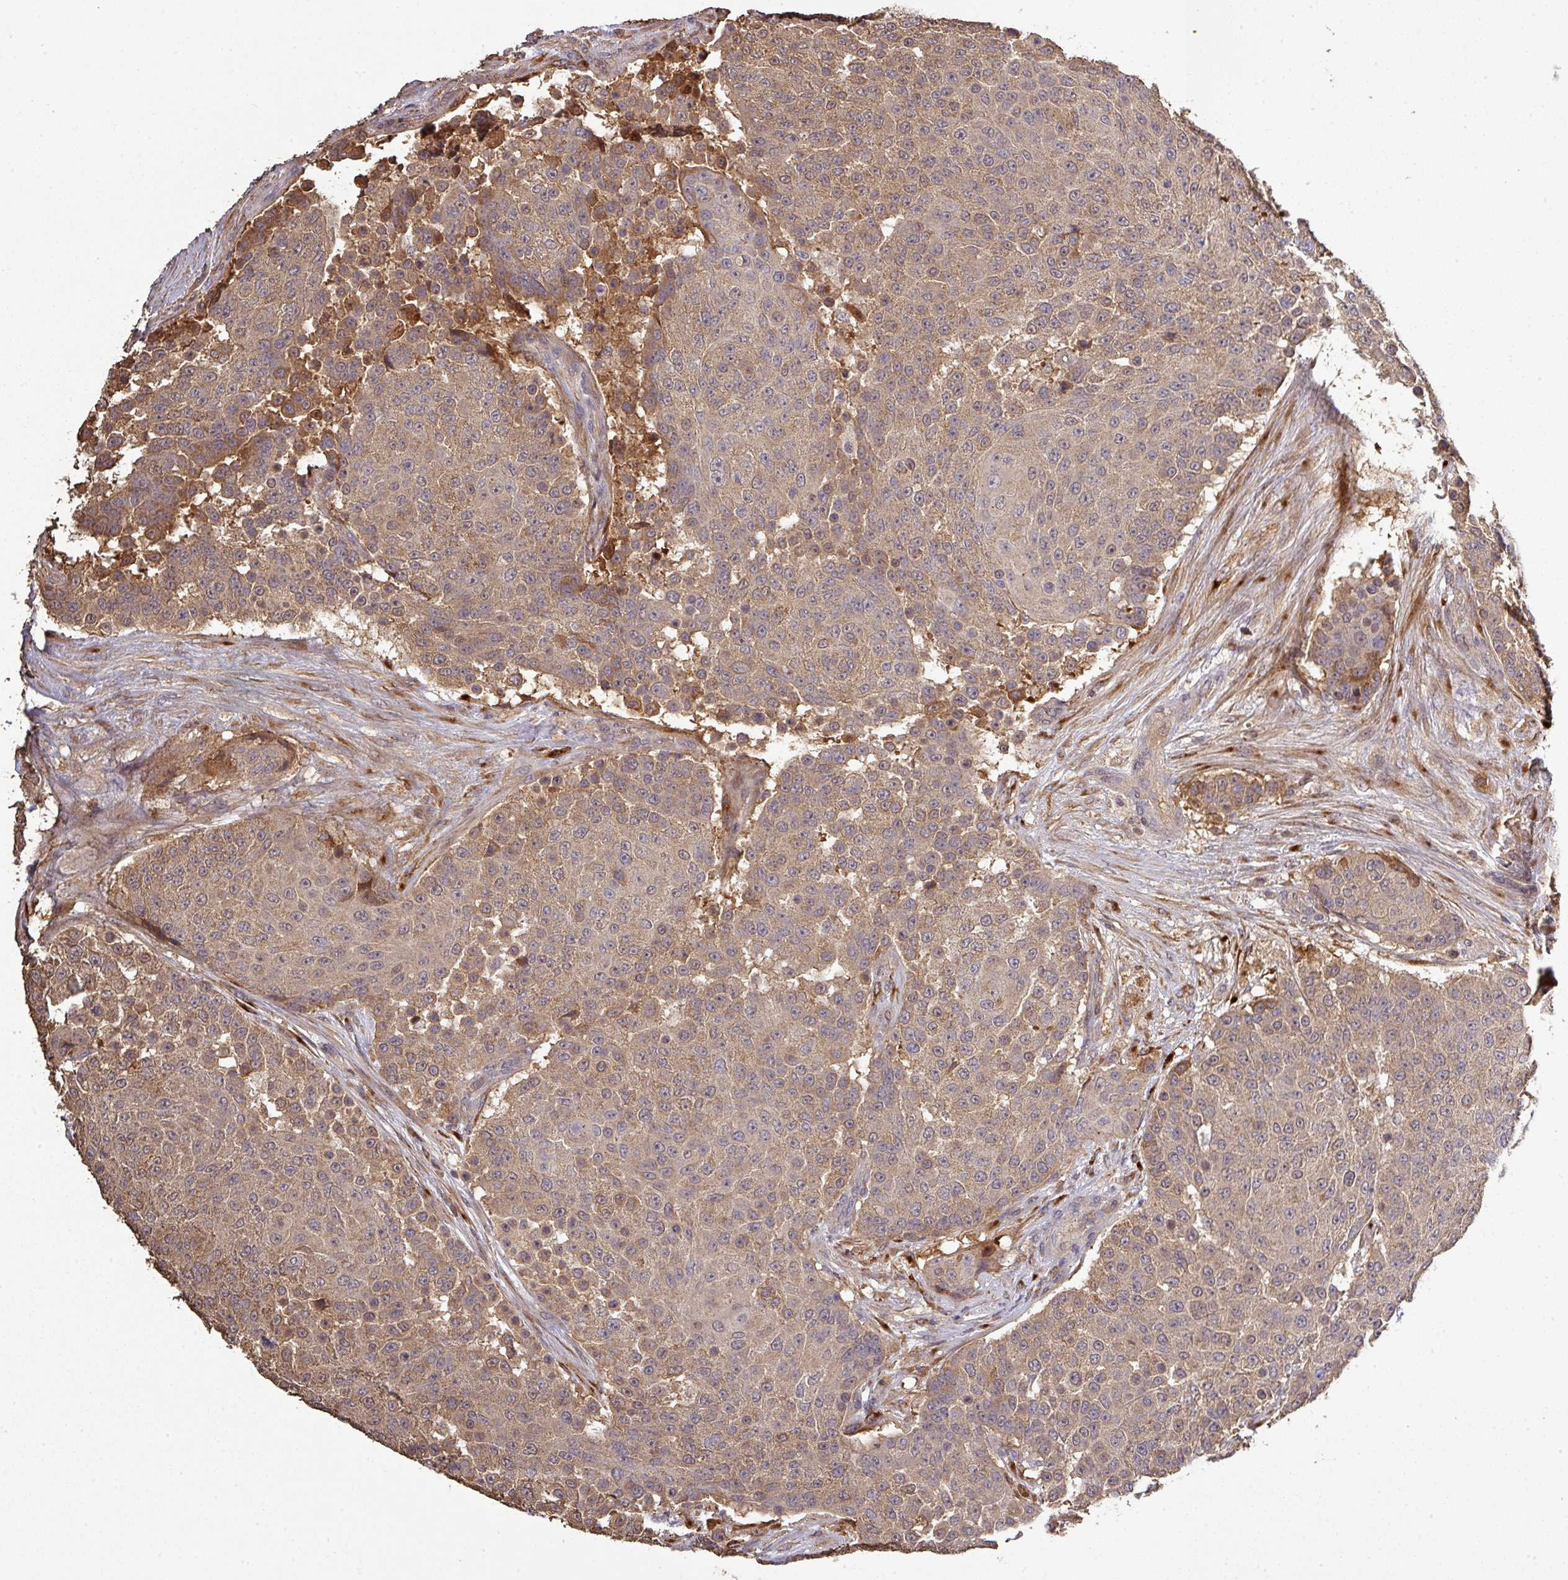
{"staining": {"intensity": "moderate", "quantity": ">75%", "location": "cytoplasmic/membranous"}, "tissue": "urothelial cancer", "cell_type": "Tumor cells", "image_type": "cancer", "snomed": [{"axis": "morphology", "description": "Urothelial carcinoma, High grade"}, {"axis": "topography", "description": "Urinary bladder"}], "caption": "Protein analysis of urothelial cancer tissue displays moderate cytoplasmic/membranous expression in about >75% of tumor cells.", "gene": "ISLR", "patient": {"sex": "female", "age": 63}}